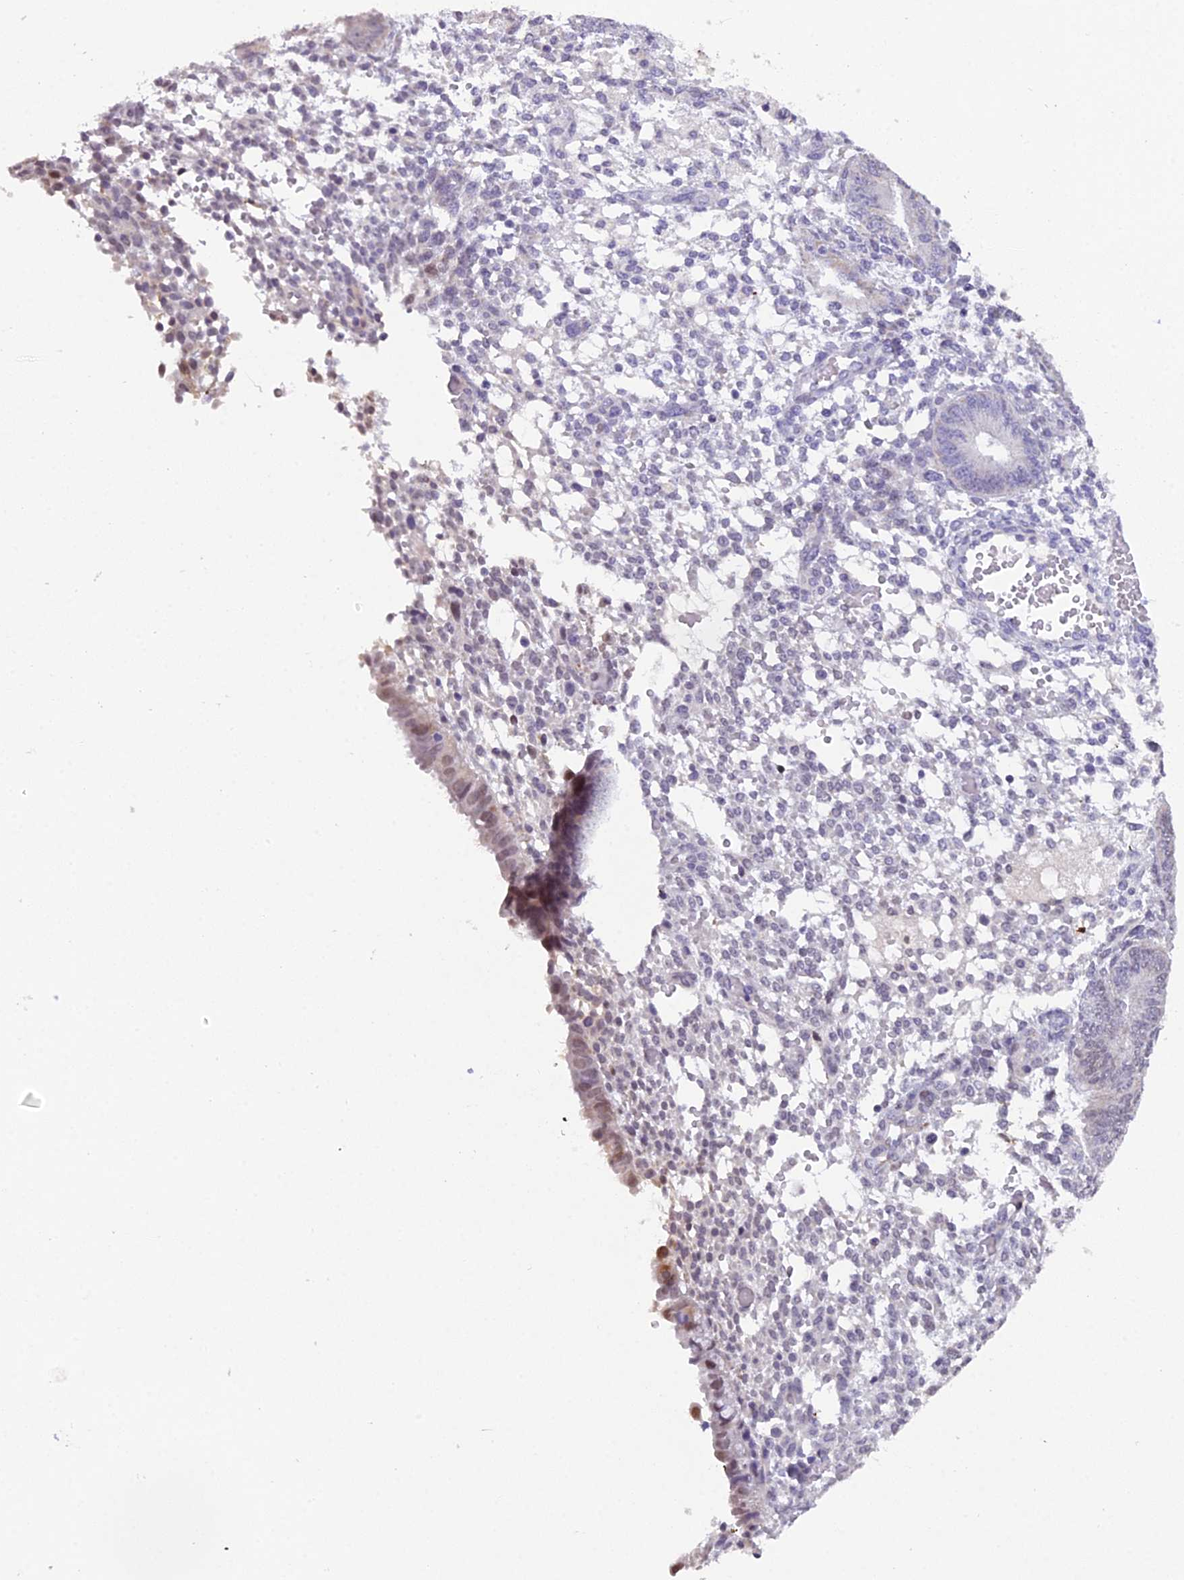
{"staining": {"intensity": "negative", "quantity": "none", "location": "none"}, "tissue": "endometrium", "cell_type": "Cells in endometrial stroma", "image_type": "normal", "snomed": [{"axis": "morphology", "description": "Normal tissue, NOS"}, {"axis": "topography", "description": "Endometrium"}], "caption": "This is an IHC histopathology image of normal endometrium. There is no positivity in cells in endometrial stroma.", "gene": "XKR9", "patient": {"sex": "female", "age": 49}}